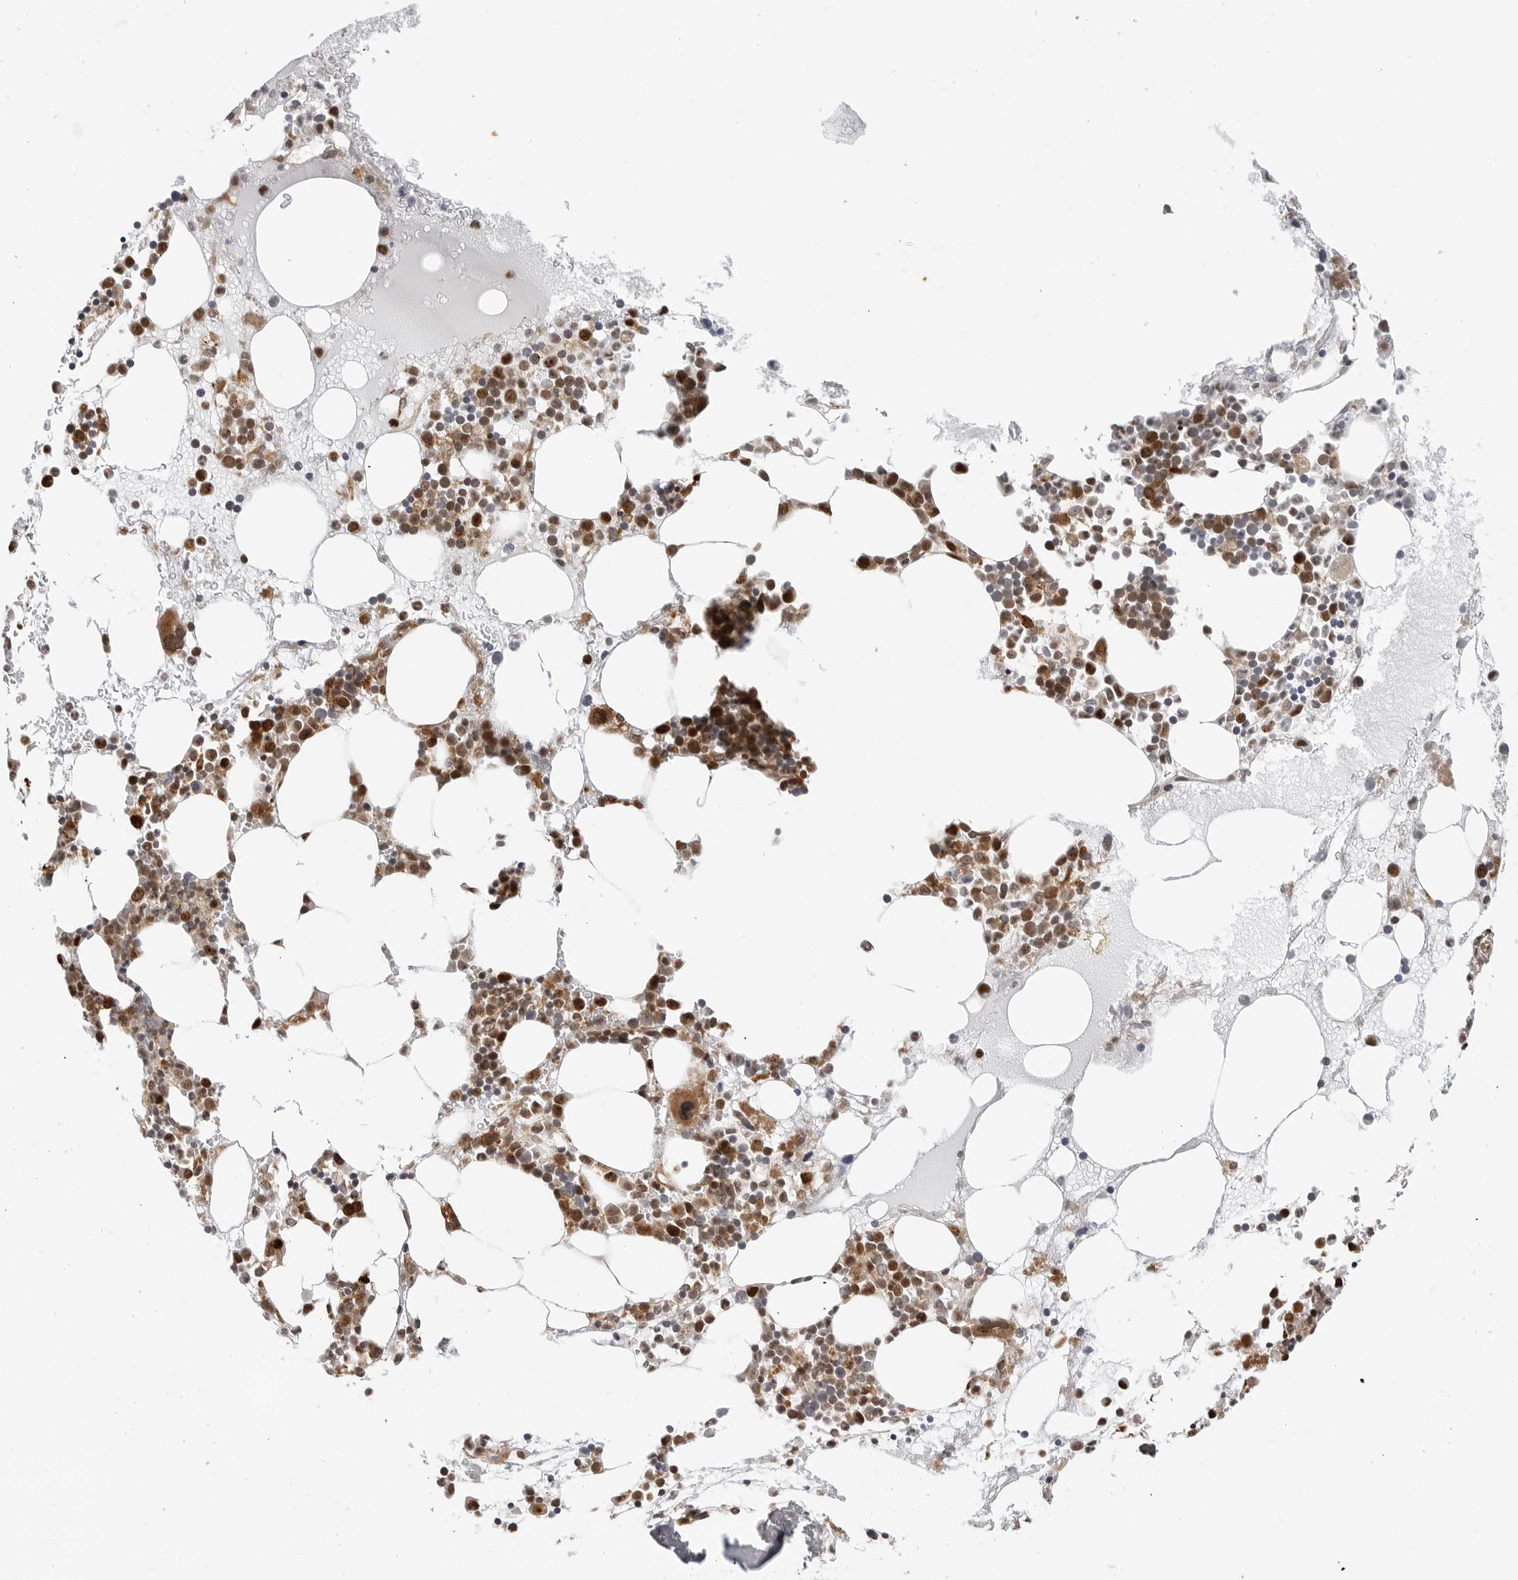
{"staining": {"intensity": "strong", "quantity": ">75%", "location": "cytoplasmic/membranous,nuclear"}, "tissue": "bone marrow", "cell_type": "Hematopoietic cells", "image_type": "normal", "snomed": [{"axis": "morphology", "description": "Normal tissue, NOS"}, {"axis": "topography", "description": "Bone marrow"}], "caption": "Human bone marrow stained for a protein (brown) shows strong cytoplasmic/membranous,nuclear positive staining in about >75% of hematopoietic cells.", "gene": "TIPRL", "patient": {"sex": "female", "age": 52}}